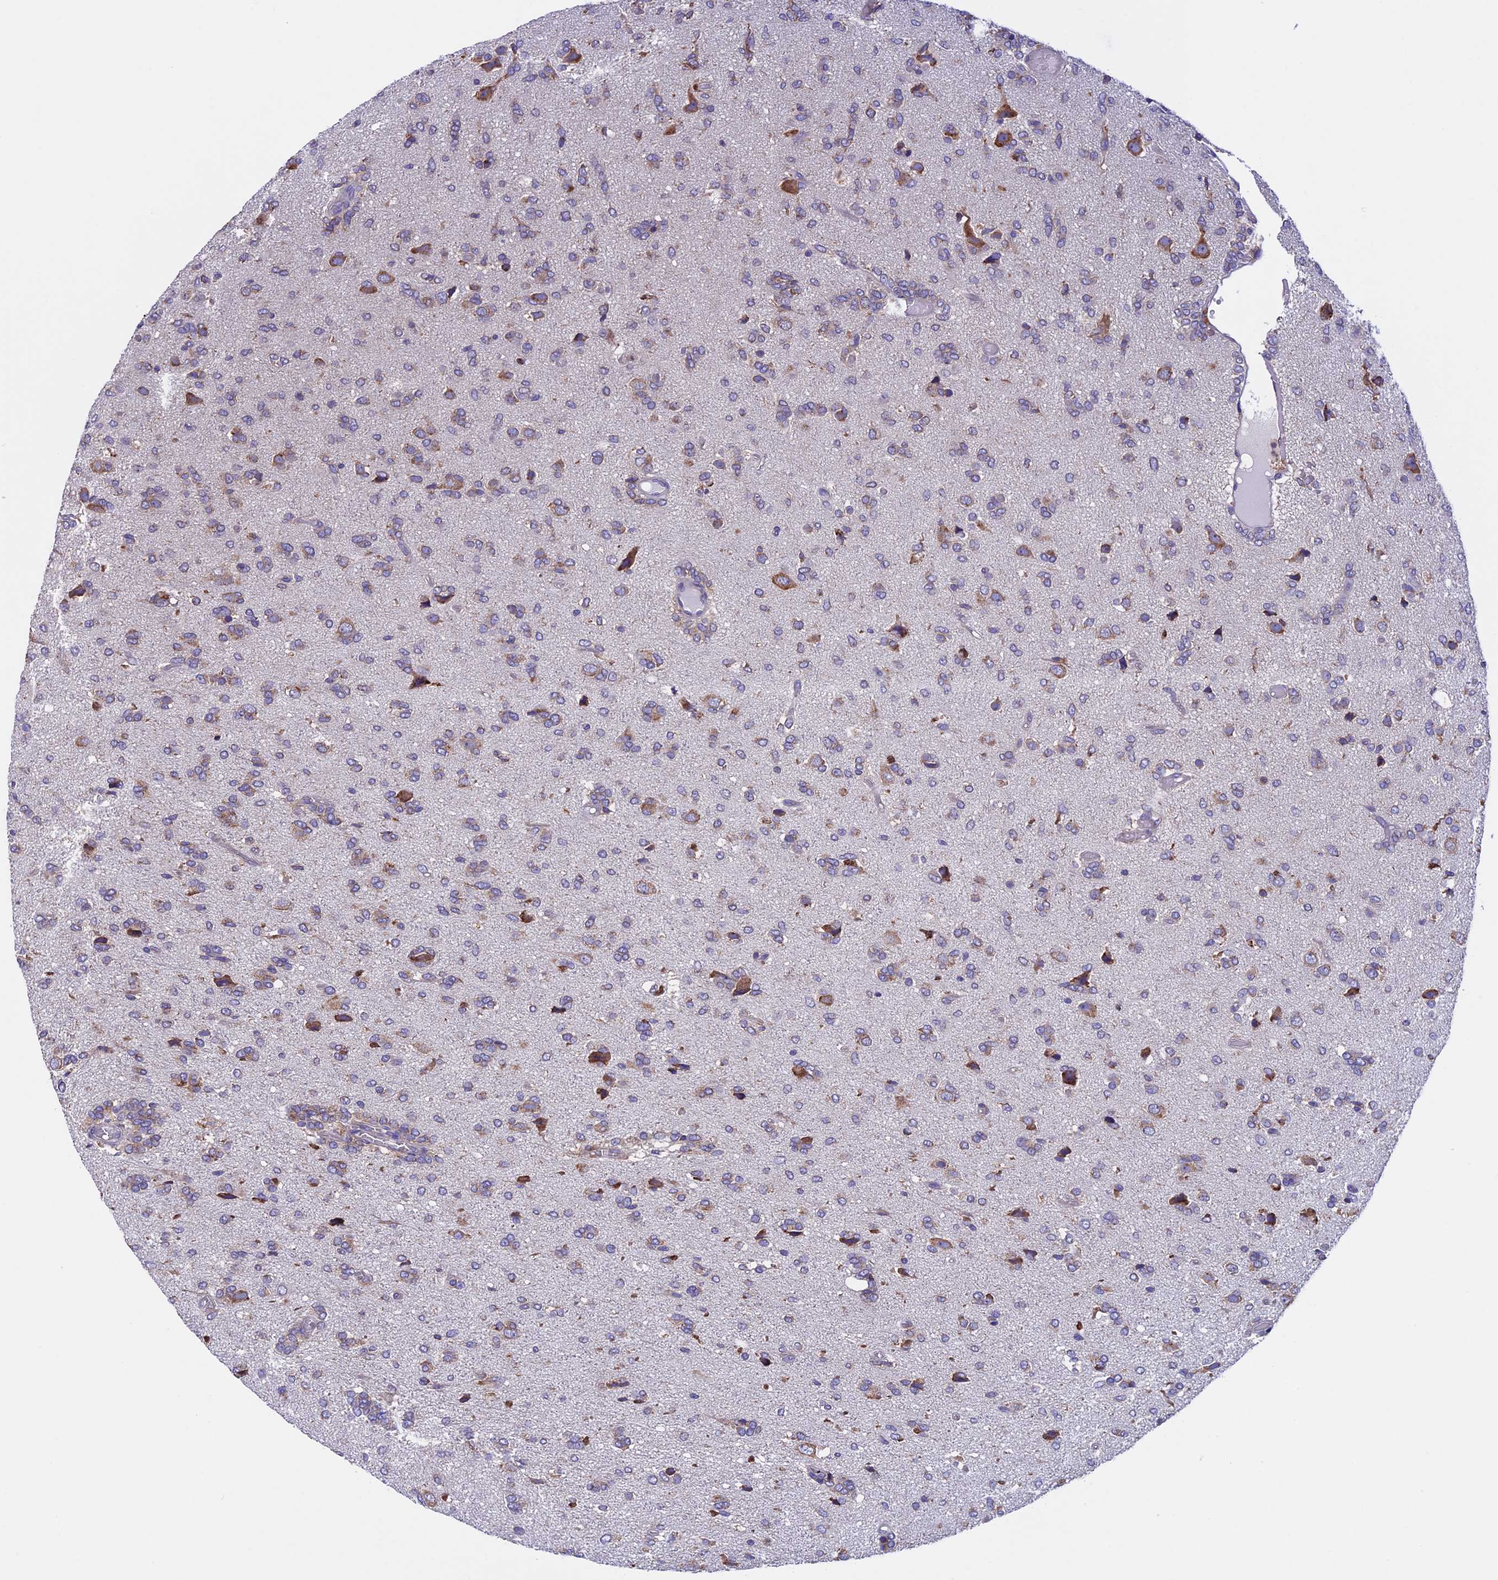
{"staining": {"intensity": "weak", "quantity": "25%-75%", "location": "cytoplasmic/membranous"}, "tissue": "glioma", "cell_type": "Tumor cells", "image_type": "cancer", "snomed": [{"axis": "morphology", "description": "Glioma, malignant, High grade"}, {"axis": "topography", "description": "Brain"}], "caption": "Glioma stained for a protein reveals weak cytoplasmic/membranous positivity in tumor cells. The staining was performed using DAB to visualize the protein expression in brown, while the nuclei were stained in blue with hematoxylin (Magnification: 20x).", "gene": "BTBD3", "patient": {"sex": "female", "age": 59}}